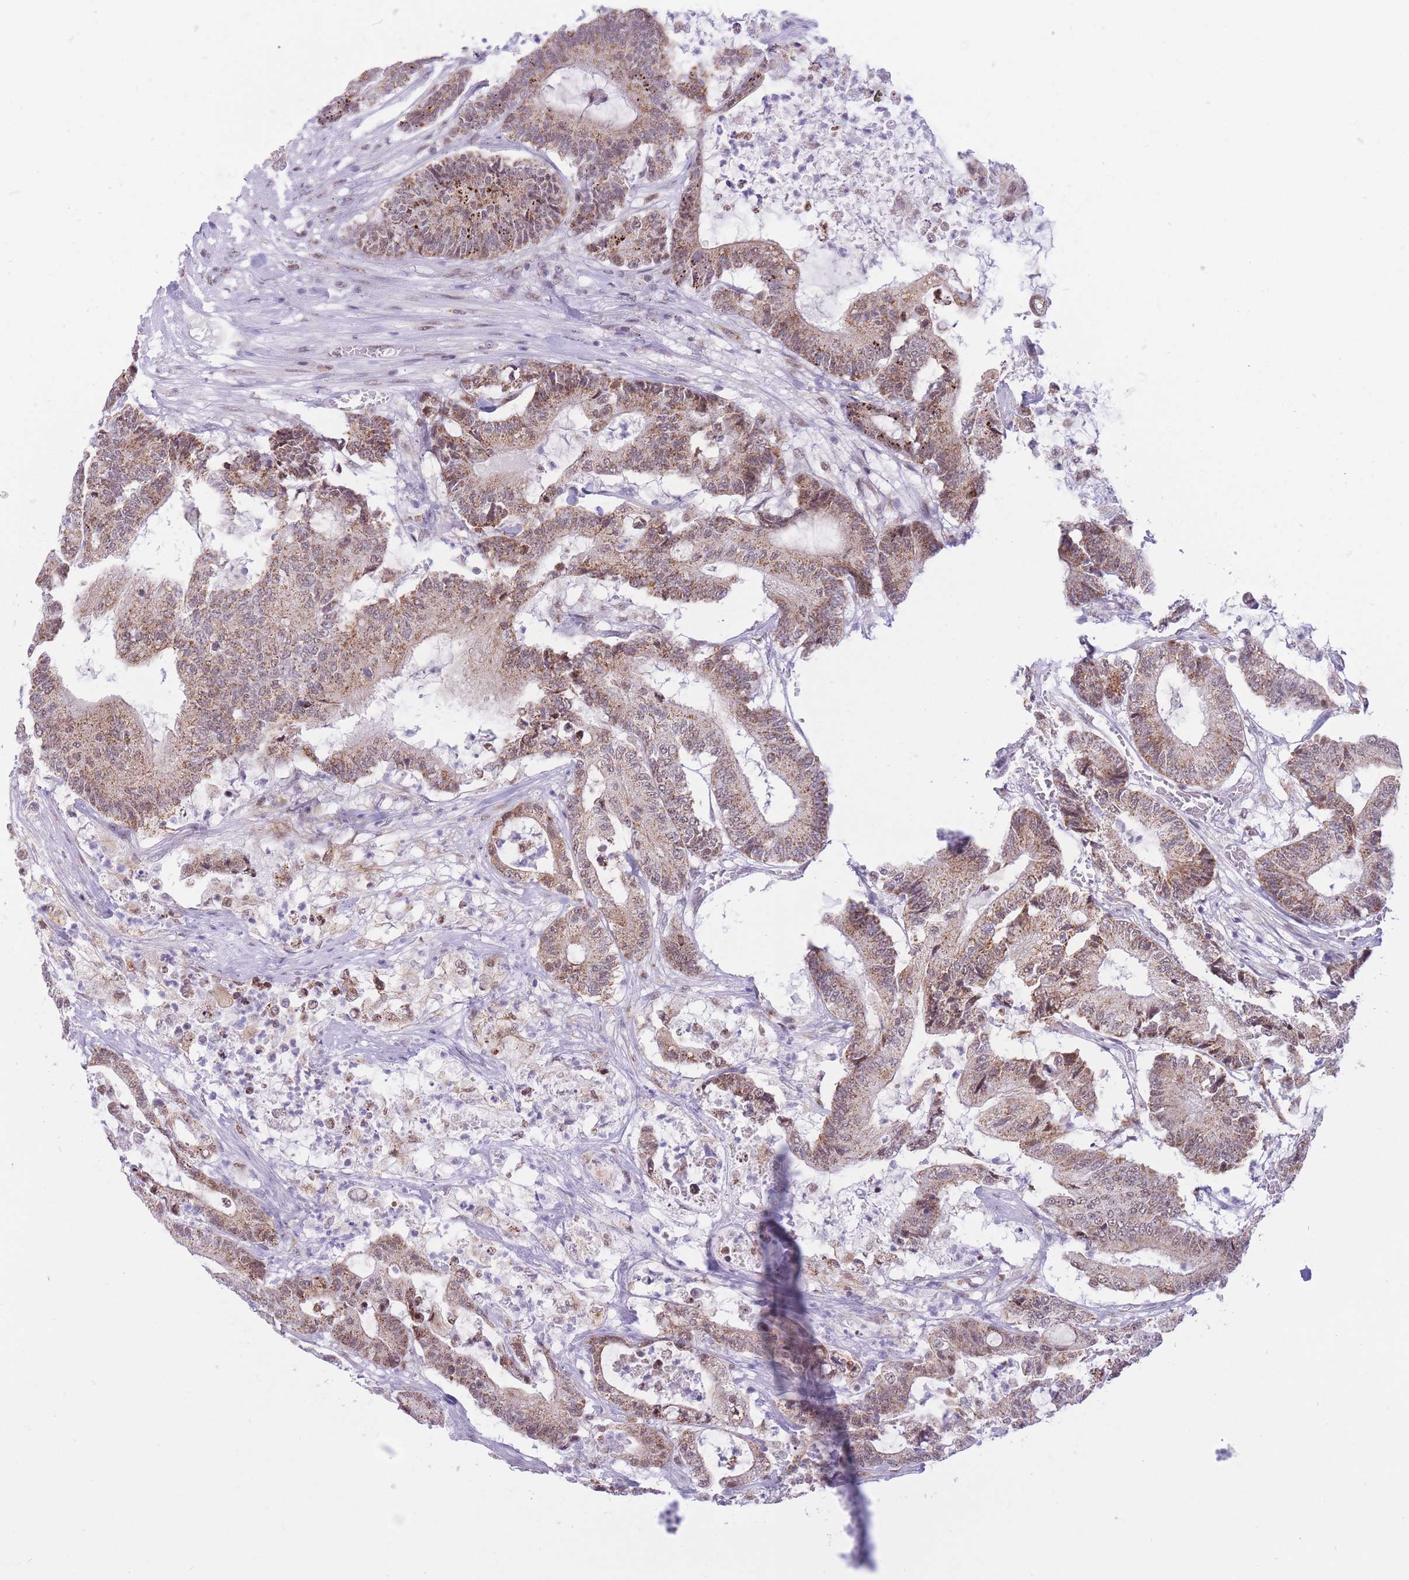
{"staining": {"intensity": "moderate", "quantity": ">75%", "location": "cytoplasmic/membranous"}, "tissue": "colorectal cancer", "cell_type": "Tumor cells", "image_type": "cancer", "snomed": [{"axis": "morphology", "description": "Adenocarcinoma, NOS"}, {"axis": "topography", "description": "Colon"}], "caption": "Immunohistochemical staining of human colorectal cancer (adenocarcinoma) demonstrates medium levels of moderate cytoplasmic/membranous staining in approximately >75% of tumor cells.", "gene": "CYP2B6", "patient": {"sex": "female", "age": 84}}